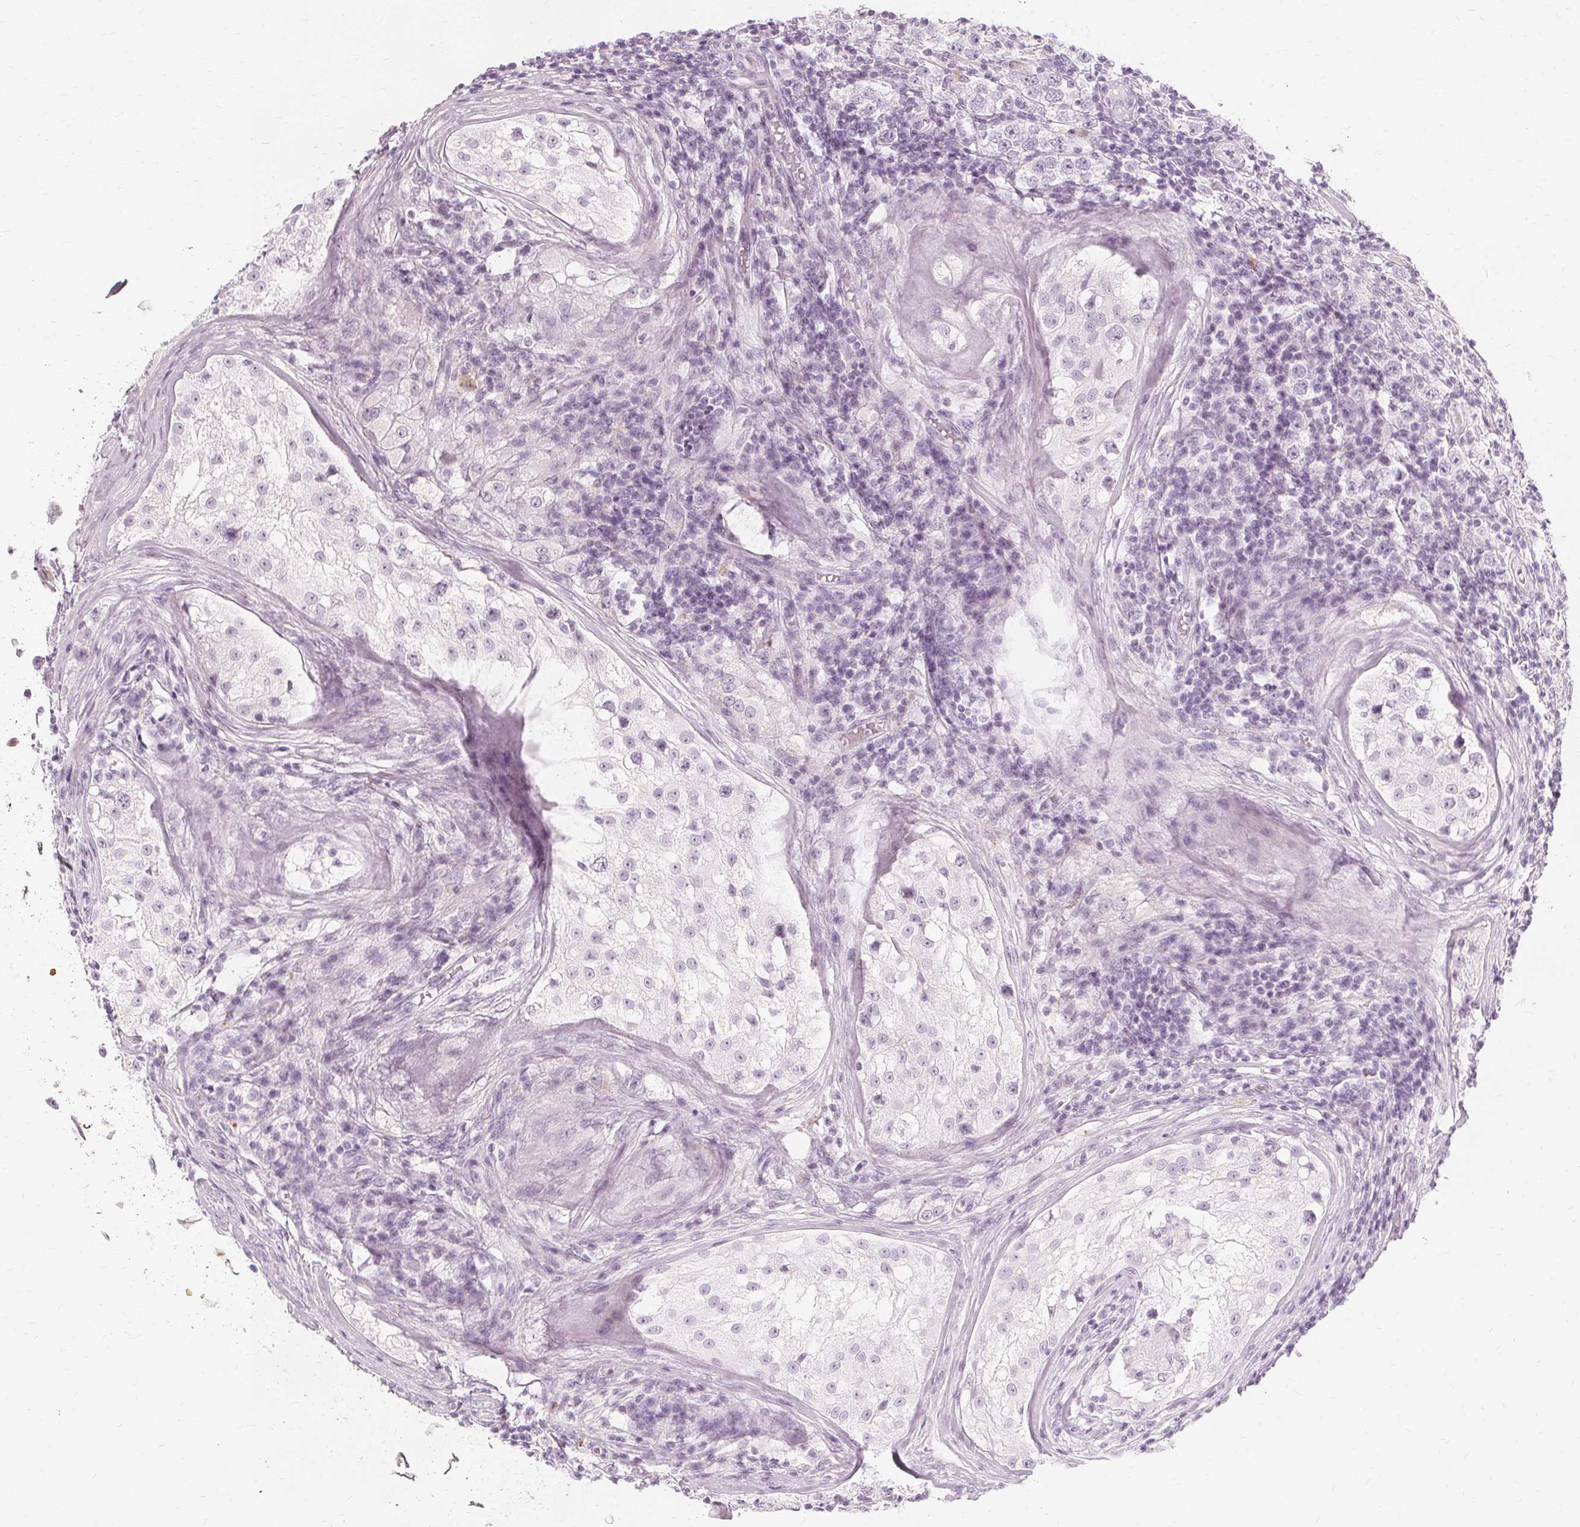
{"staining": {"intensity": "negative", "quantity": "none", "location": "none"}, "tissue": "urothelial cancer", "cell_type": "Tumor cells", "image_type": "cancer", "snomed": [{"axis": "morphology", "description": "Normal tissue, NOS"}, {"axis": "morphology", "description": "Urothelial carcinoma, High grade"}, {"axis": "morphology", "description": "Seminoma, NOS"}, {"axis": "morphology", "description": "Carcinoma, Embryonal, NOS"}, {"axis": "topography", "description": "Urinary bladder"}, {"axis": "topography", "description": "Testis"}], "caption": "This histopathology image is of urothelial cancer stained with immunohistochemistry to label a protein in brown with the nuclei are counter-stained blue. There is no positivity in tumor cells. Brightfield microscopy of immunohistochemistry (IHC) stained with DAB (3,3'-diaminobenzidine) (brown) and hematoxylin (blue), captured at high magnification.", "gene": "TFF1", "patient": {"sex": "male", "age": 41}}